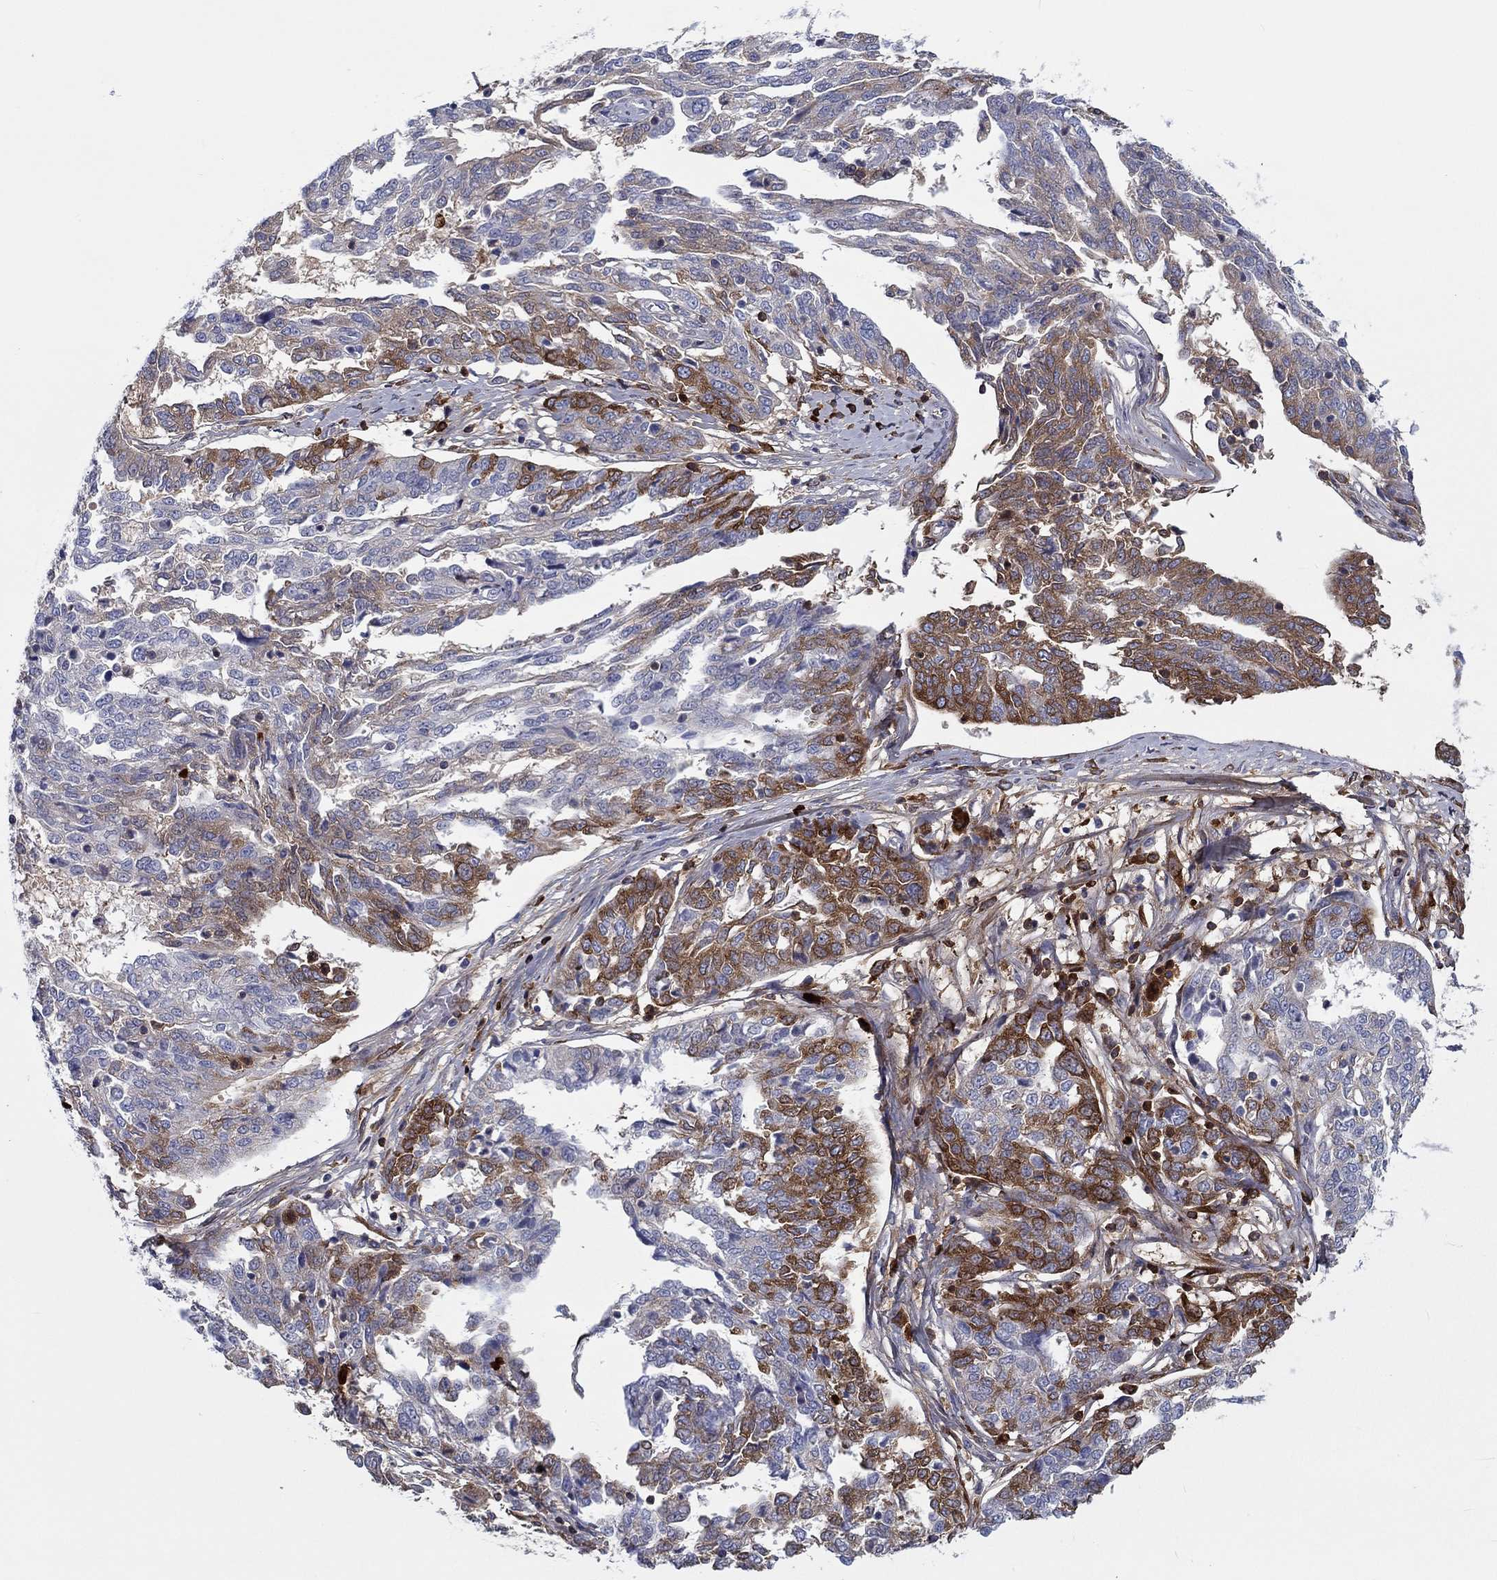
{"staining": {"intensity": "strong", "quantity": "<25%", "location": "cytoplasmic/membranous"}, "tissue": "ovarian cancer", "cell_type": "Tumor cells", "image_type": "cancer", "snomed": [{"axis": "morphology", "description": "Cystadenocarcinoma, serous, NOS"}, {"axis": "topography", "description": "Ovary"}], "caption": "There is medium levels of strong cytoplasmic/membranous staining in tumor cells of ovarian cancer, as demonstrated by immunohistochemical staining (brown color).", "gene": "TGFBI", "patient": {"sex": "female", "age": 67}}